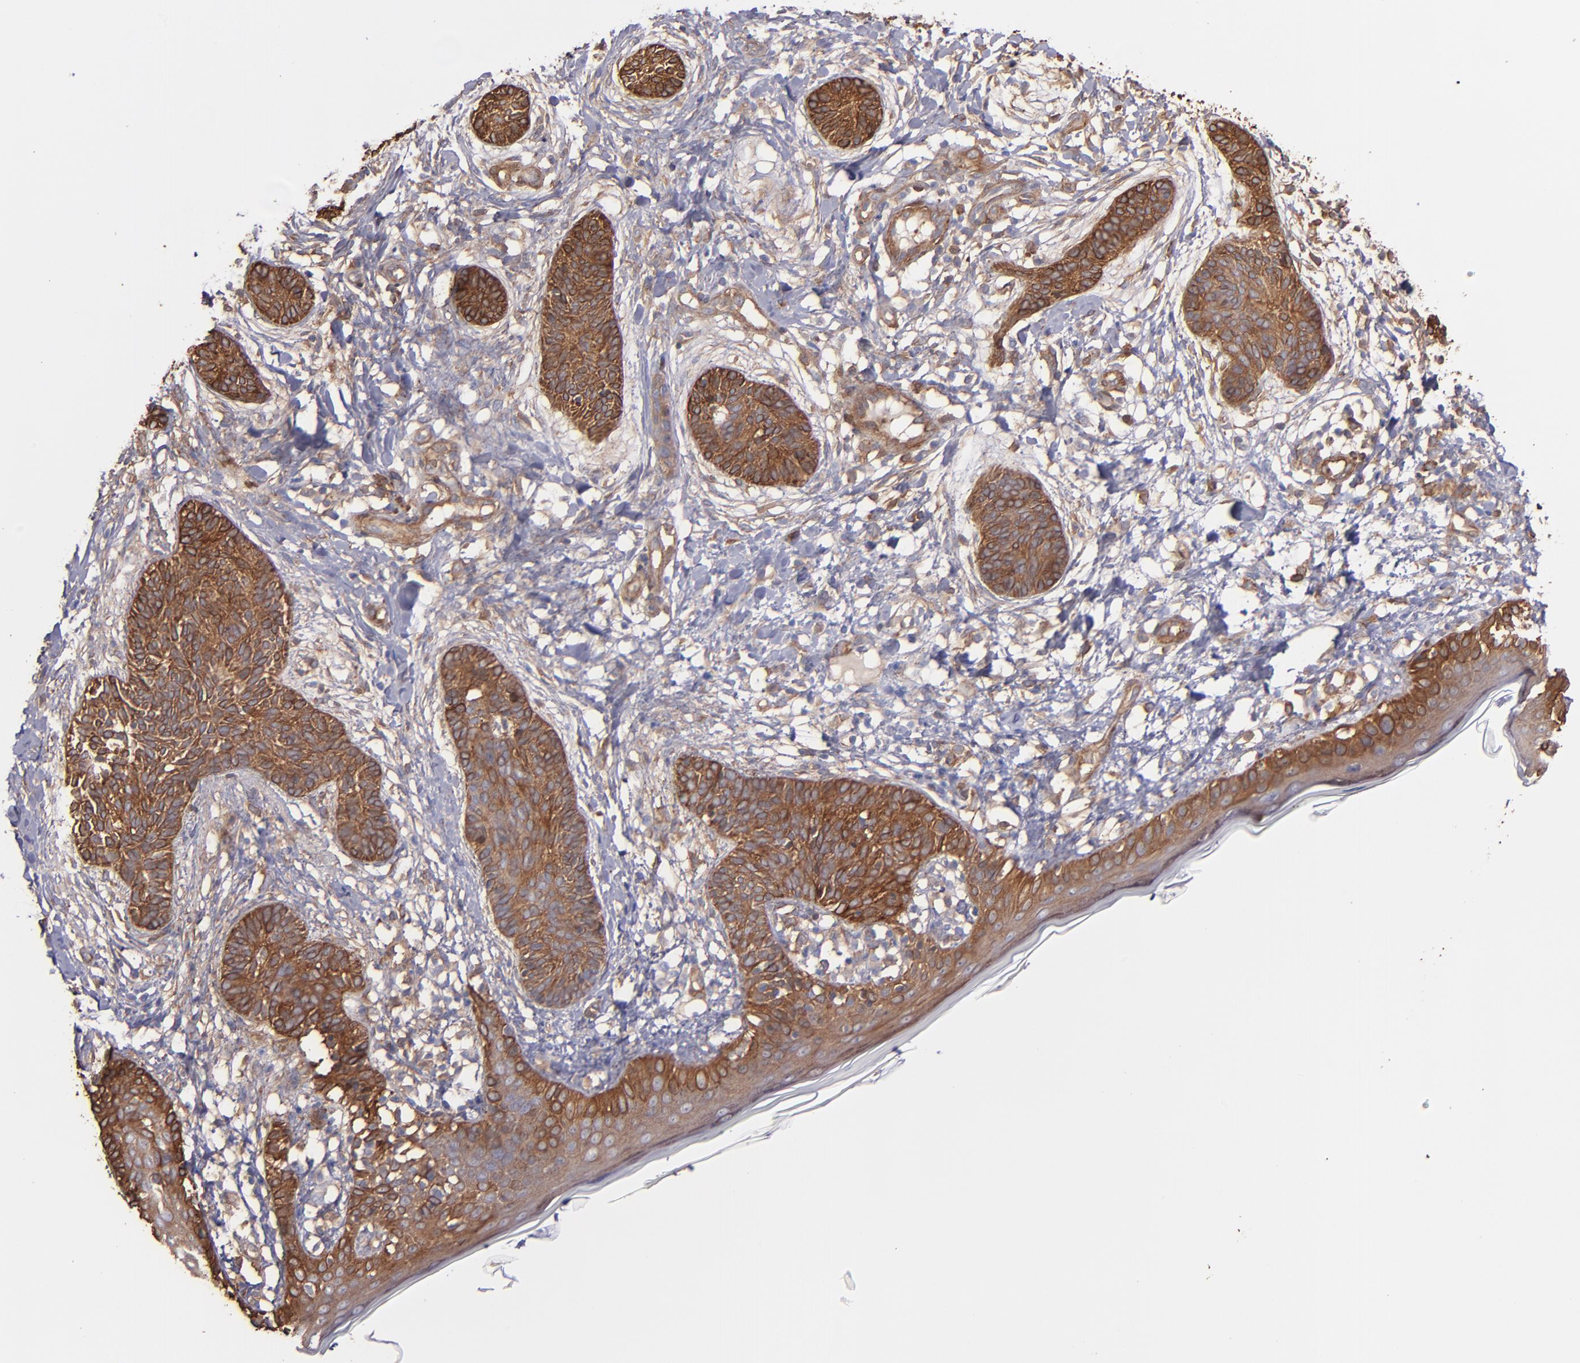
{"staining": {"intensity": "moderate", "quantity": ">75%", "location": "cytoplasmic/membranous"}, "tissue": "skin cancer", "cell_type": "Tumor cells", "image_type": "cancer", "snomed": [{"axis": "morphology", "description": "Normal tissue, NOS"}, {"axis": "morphology", "description": "Basal cell carcinoma"}, {"axis": "topography", "description": "Skin"}], "caption": "Moderate cytoplasmic/membranous protein positivity is appreciated in about >75% of tumor cells in skin cancer (basal cell carcinoma).", "gene": "VCL", "patient": {"sex": "male", "age": 63}}